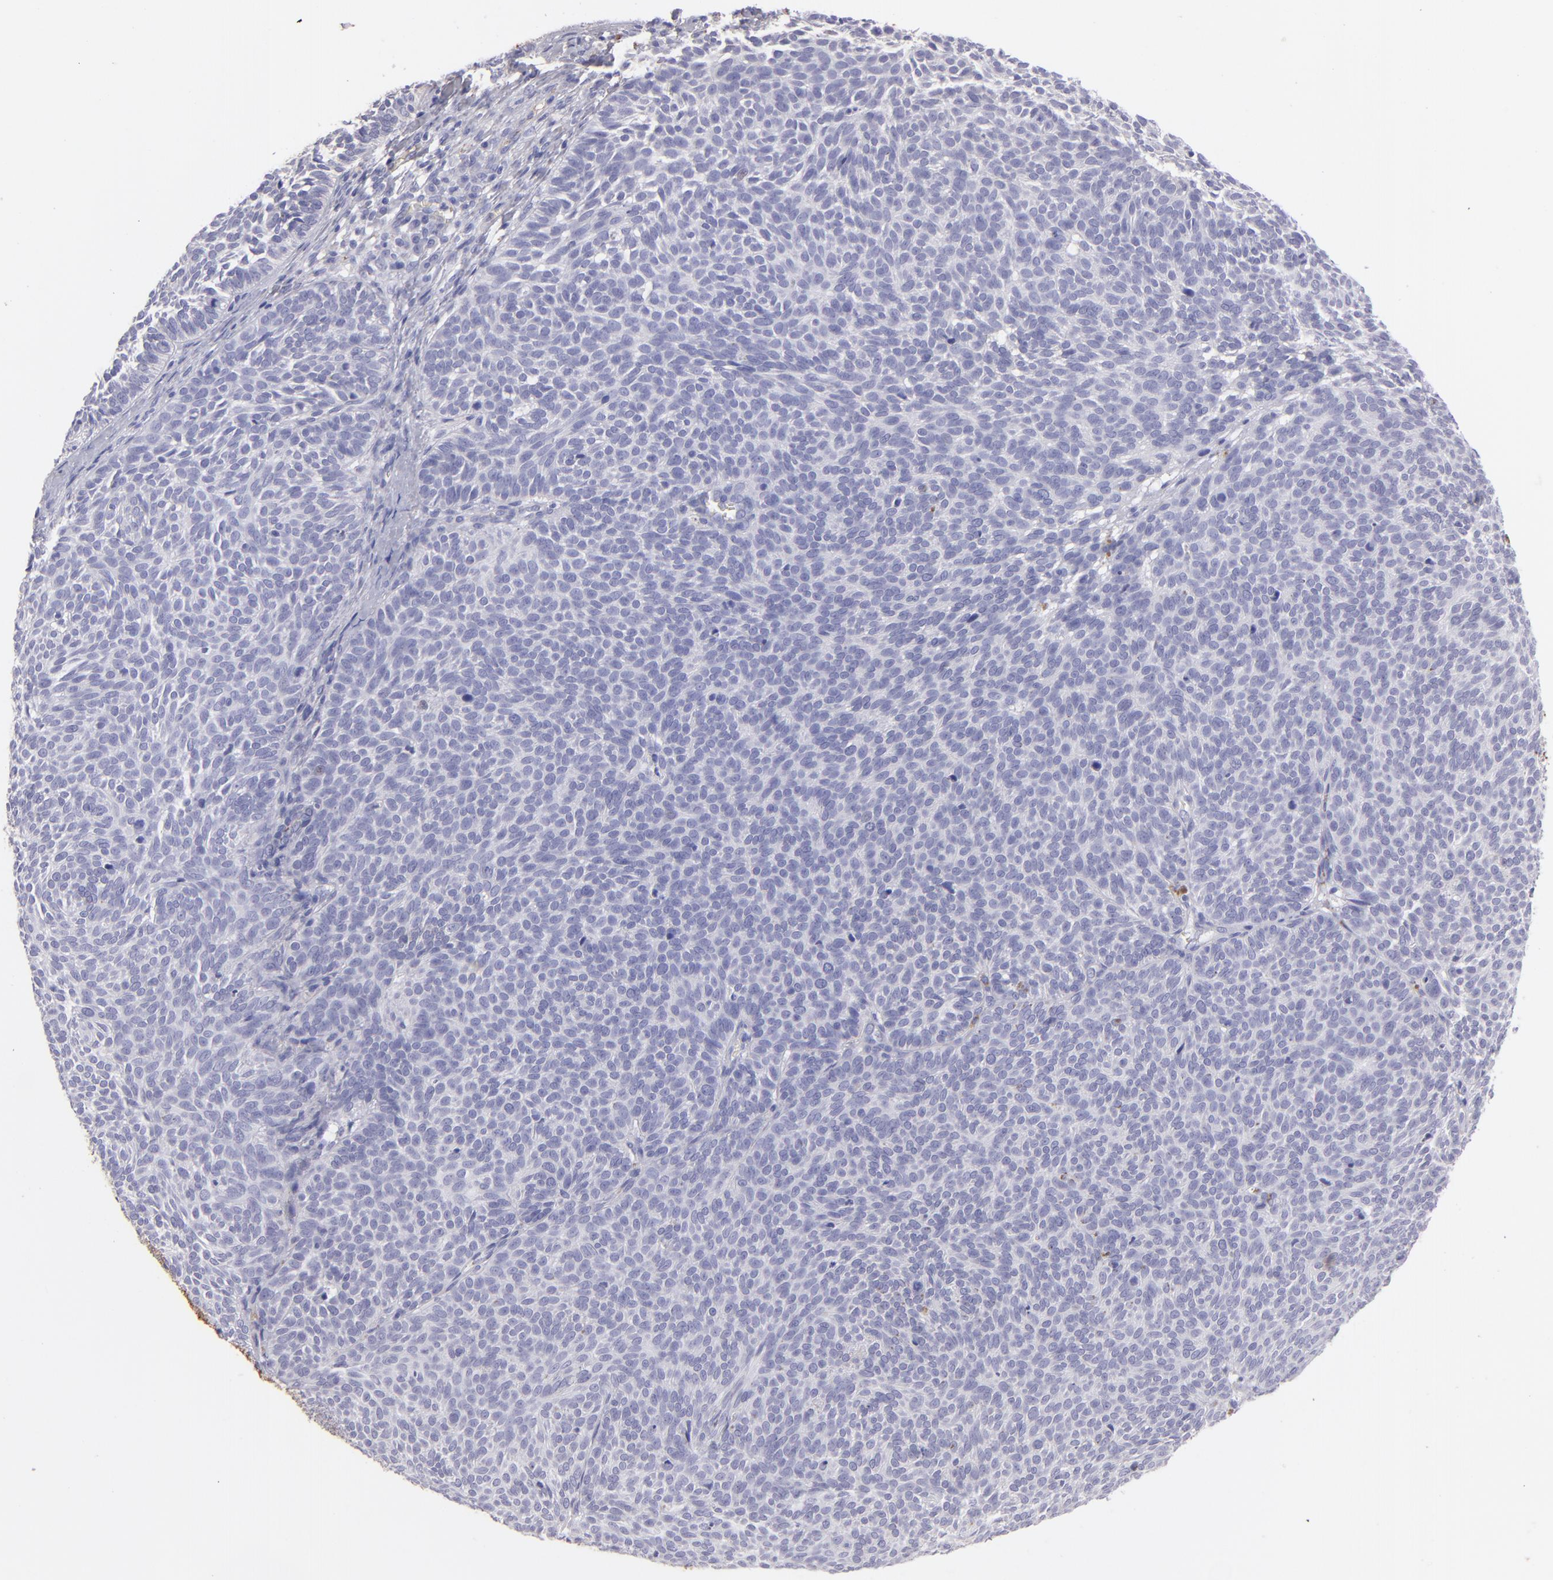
{"staining": {"intensity": "negative", "quantity": "none", "location": "none"}, "tissue": "skin cancer", "cell_type": "Tumor cells", "image_type": "cancer", "snomed": [{"axis": "morphology", "description": "Basal cell carcinoma"}, {"axis": "topography", "description": "Skin"}], "caption": "Immunohistochemistry histopathology image of human basal cell carcinoma (skin) stained for a protein (brown), which reveals no staining in tumor cells.", "gene": "FGB", "patient": {"sex": "male", "age": 63}}